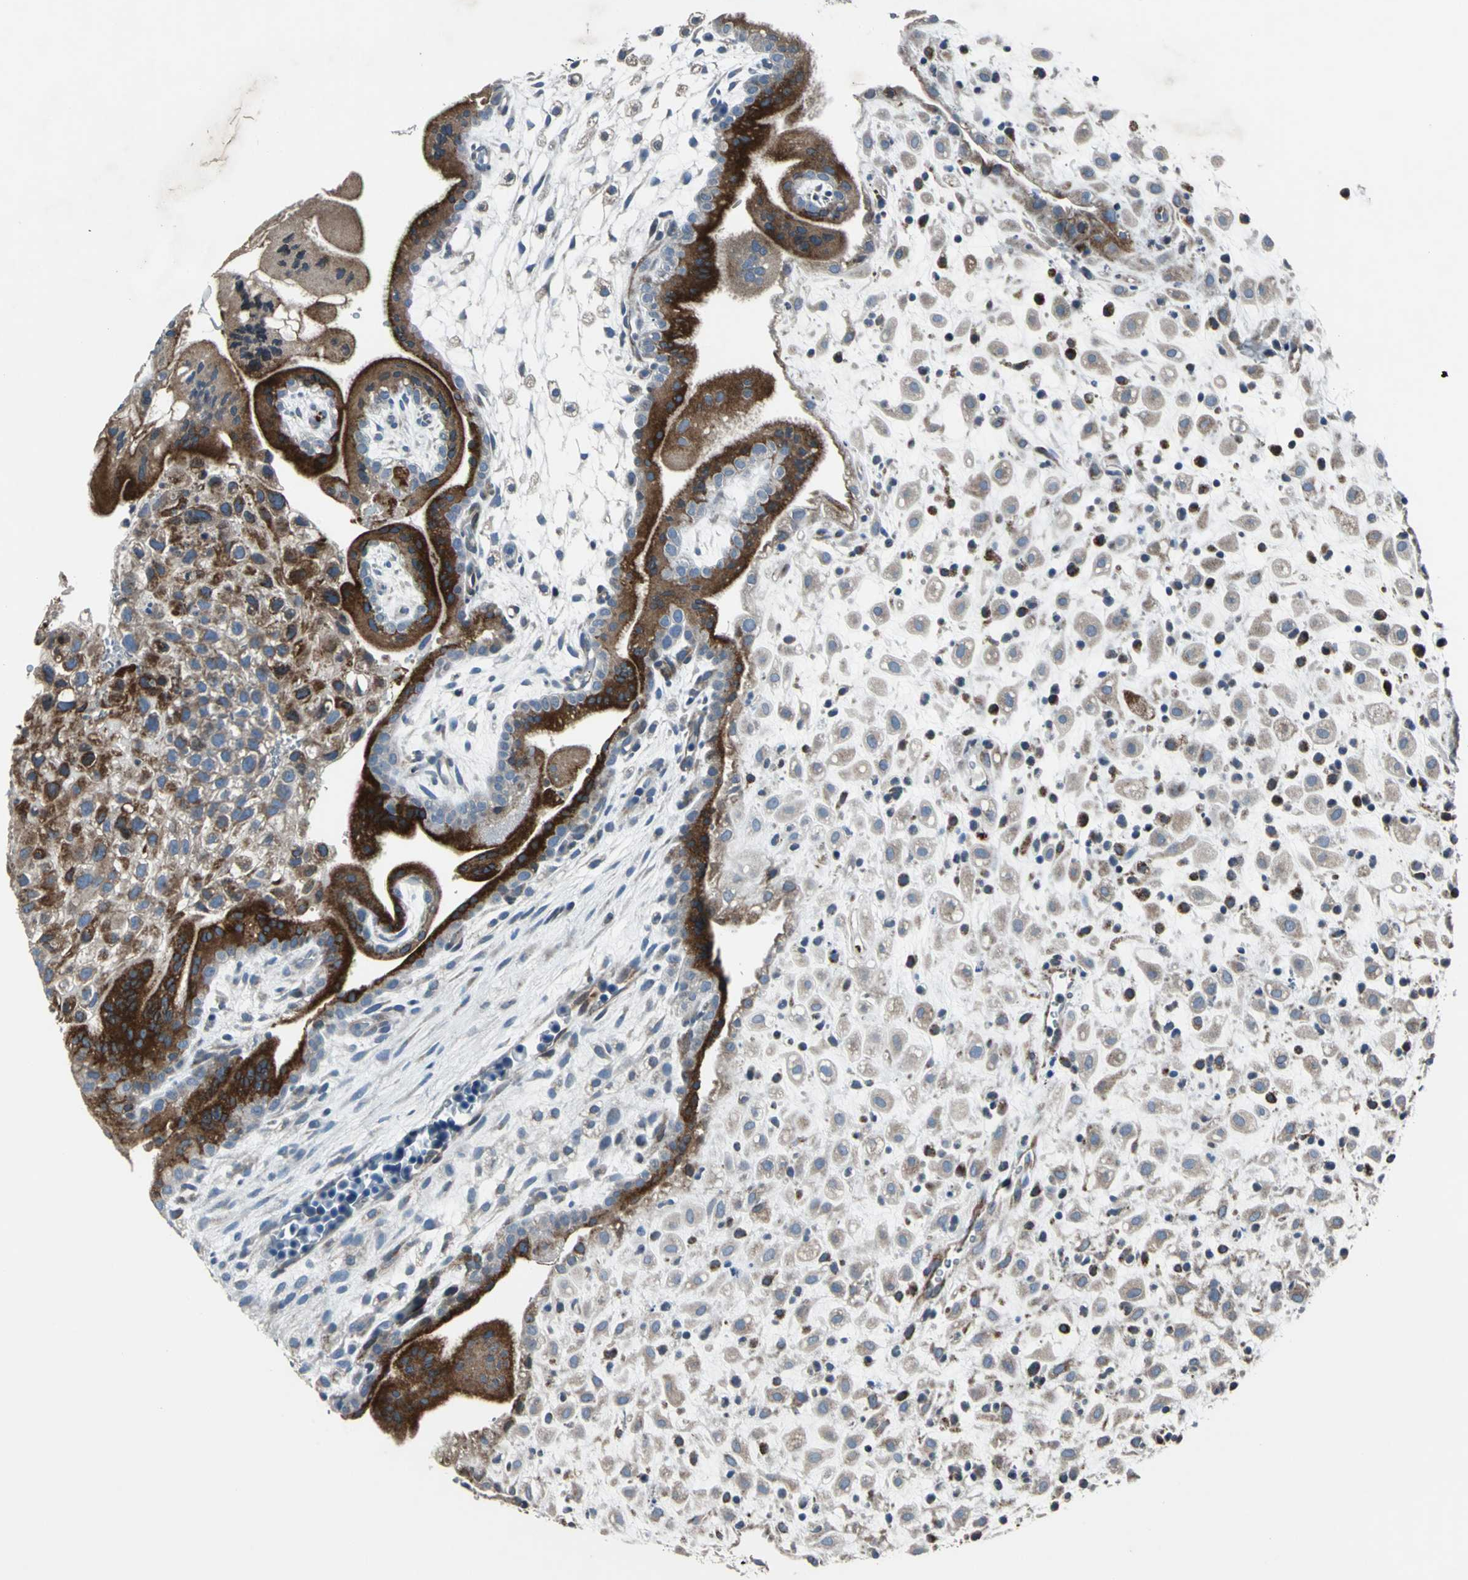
{"staining": {"intensity": "strong", "quantity": "25%-75%", "location": "cytoplasmic/membranous"}, "tissue": "placenta", "cell_type": "Decidual cells", "image_type": "normal", "snomed": [{"axis": "morphology", "description": "Normal tissue, NOS"}, {"axis": "topography", "description": "Placenta"}], "caption": "IHC of normal human placenta displays high levels of strong cytoplasmic/membranous positivity in approximately 25%-75% of decidual cells. (Brightfield microscopy of DAB IHC at high magnification).", "gene": "HTATIP2", "patient": {"sex": "female", "age": 35}}